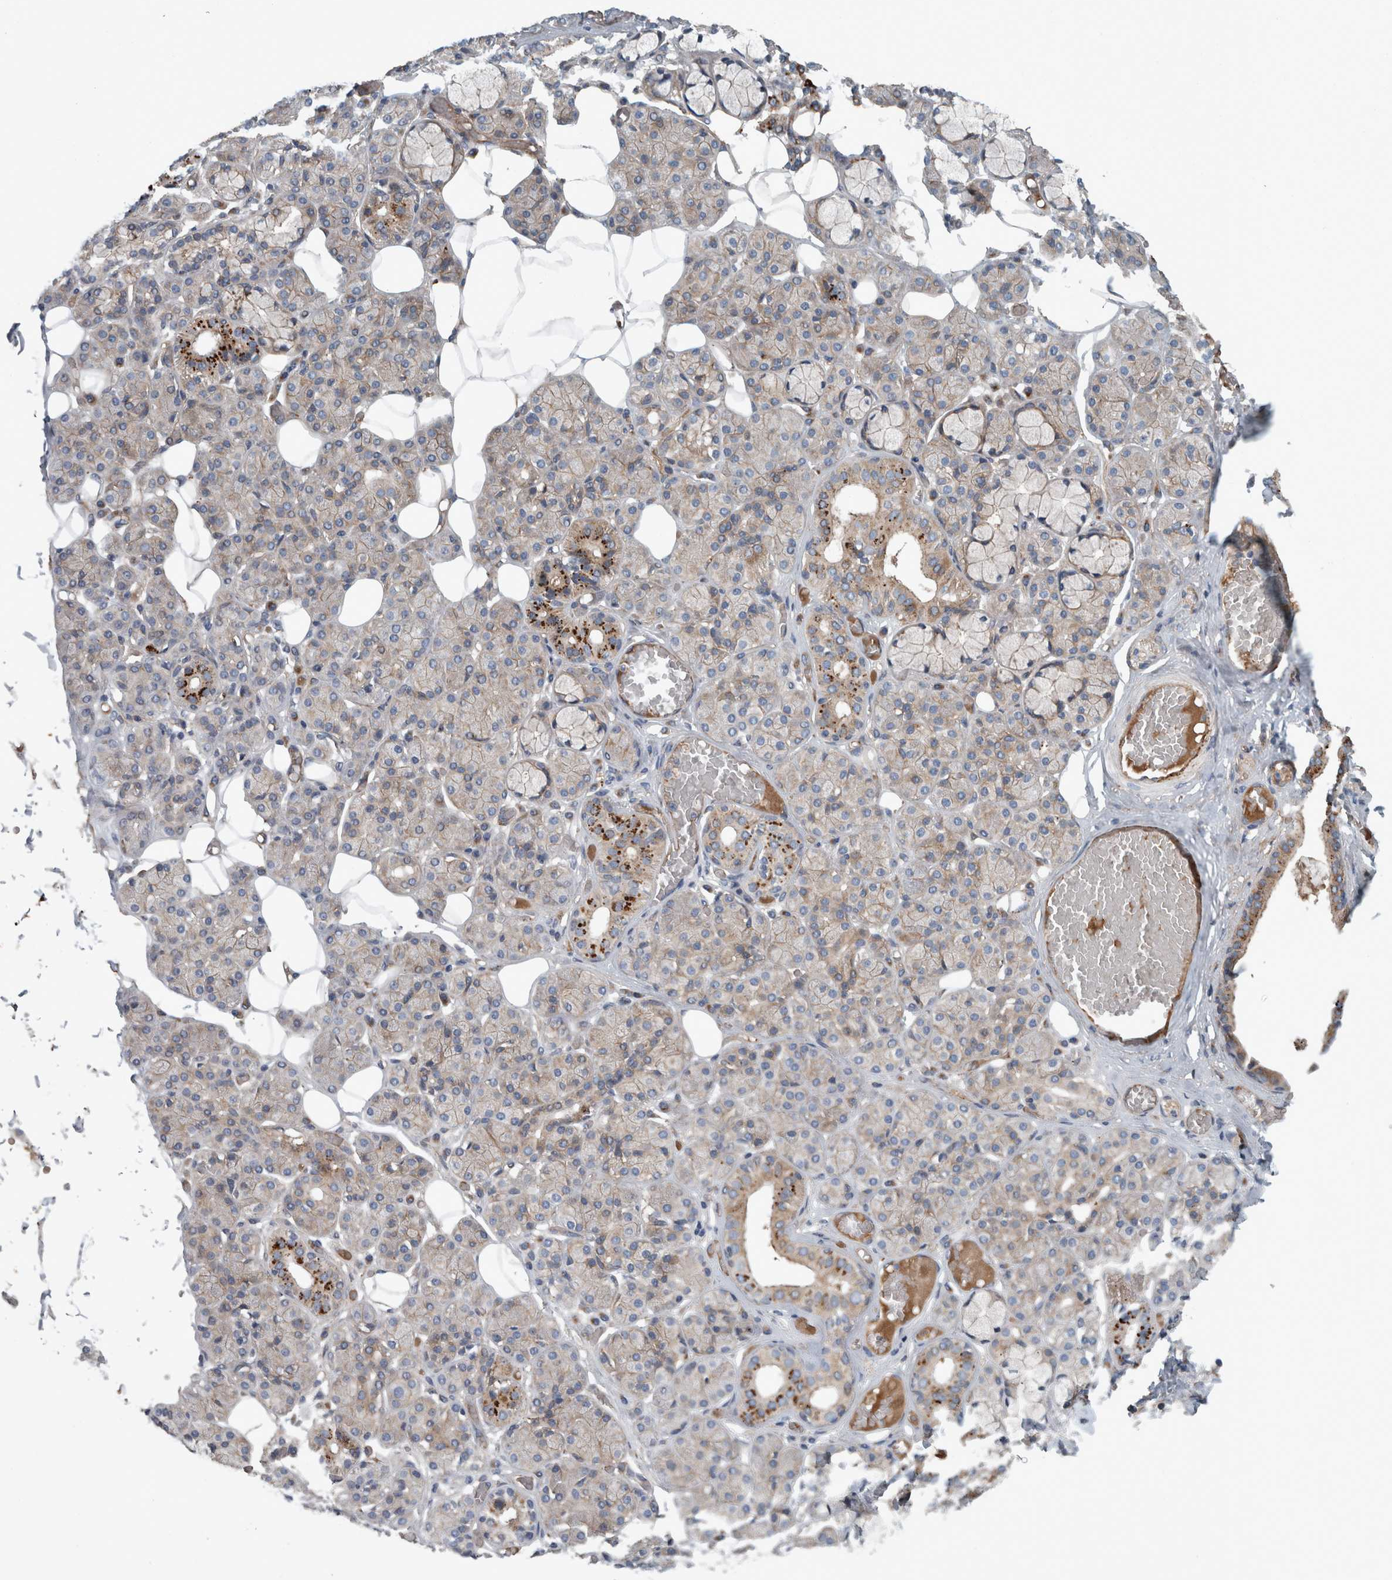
{"staining": {"intensity": "strong", "quantity": "<25%", "location": "cytoplasmic/membranous"}, "tissue": "salivary gland", "cell_type": "Glandular cells", "image_type": "normal", "snomed": [{"axis": "morphology", "description": "Normal tissue, NOS"}, {"axis": "topography", "description": "Salivary gland"}], "caption": "This image exhibits immunohistochemistry (IHC) staining of benign salivary gland, with medium strong cytoplasmic/membranous staining in about <25% of glandular cells.", "gene": "GLT8D2", "patient": {"sex": "male", "age": 63}}